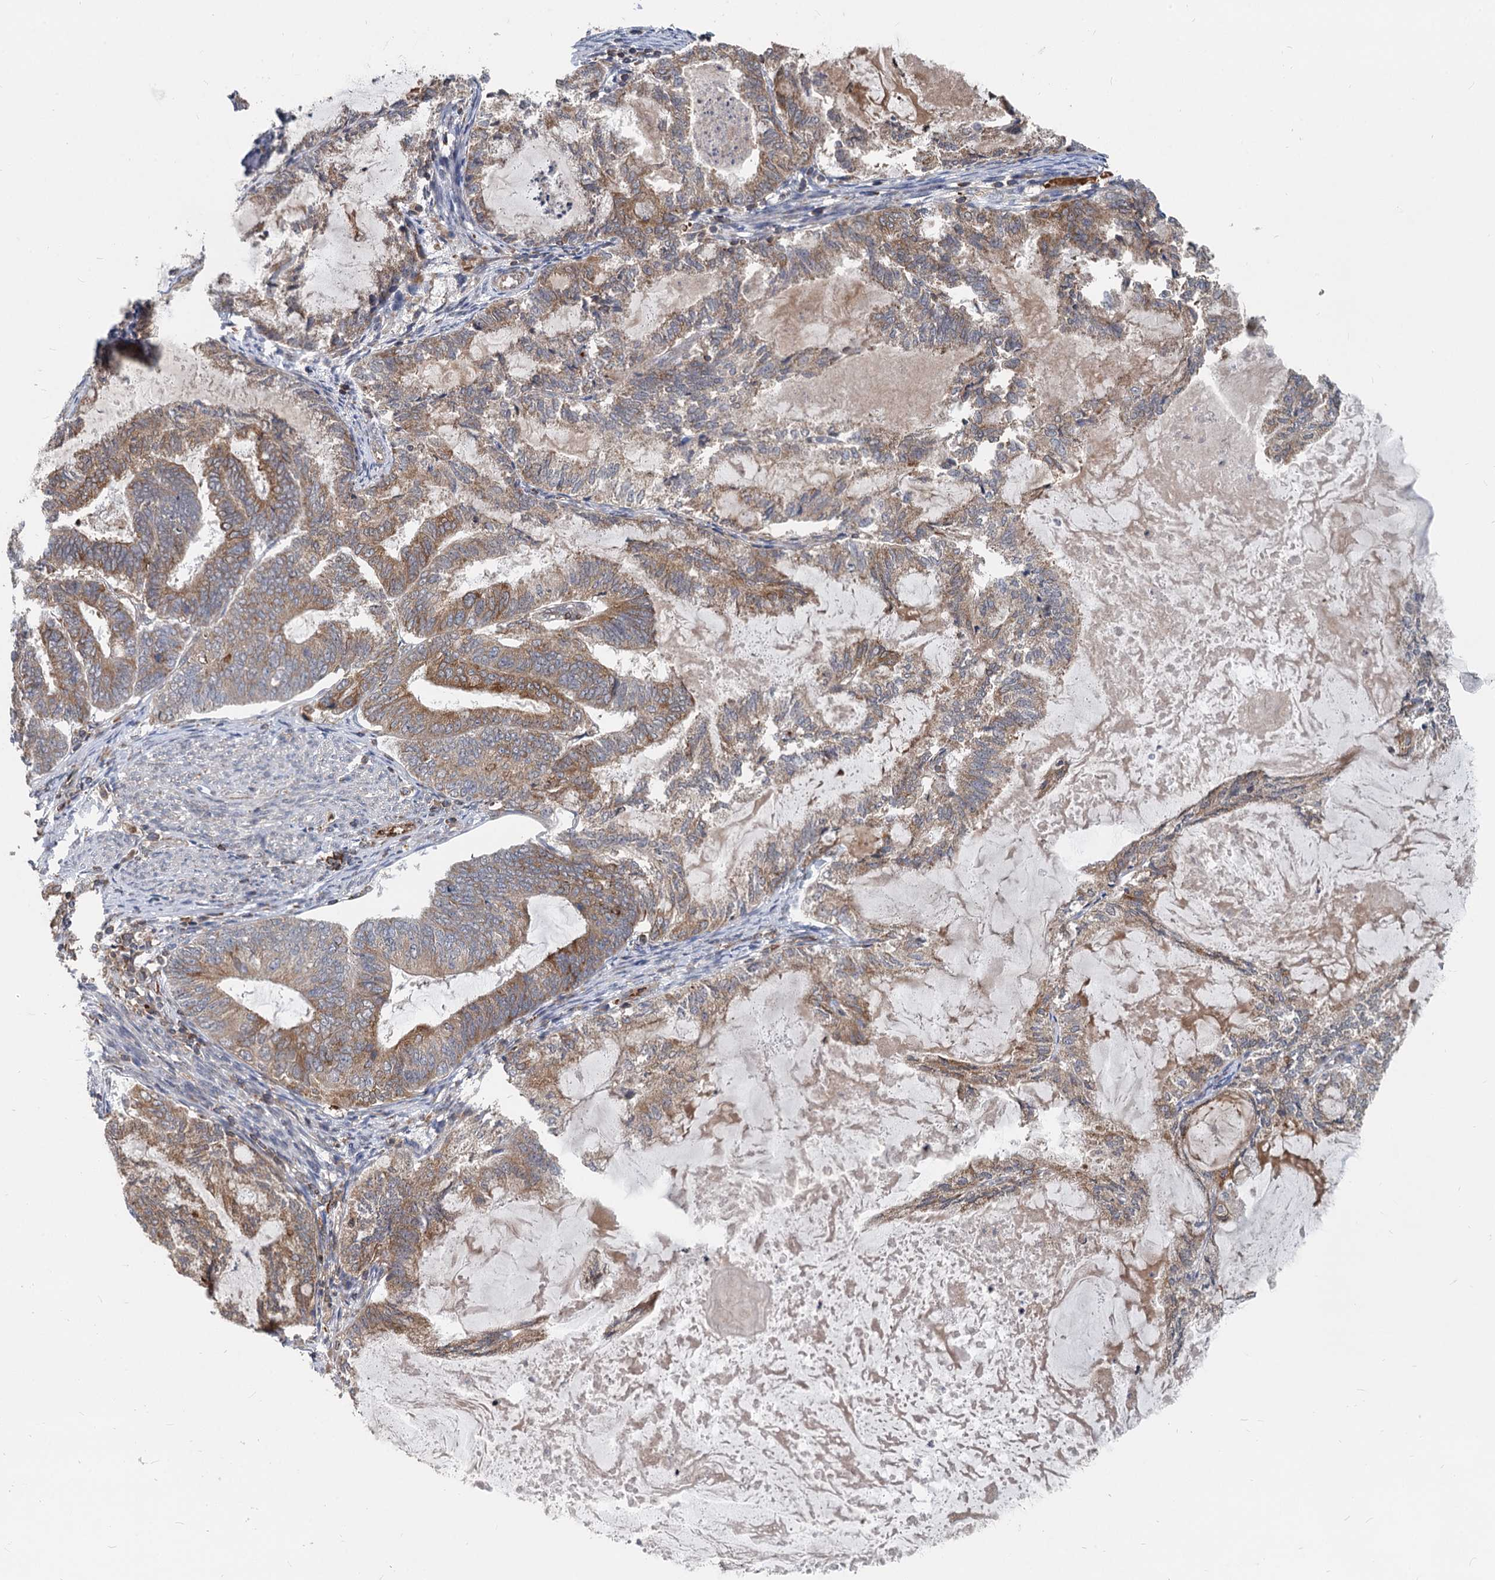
{"staining": {"intensity": "strong", "quantity": "25%-75%", "location": "cytoplasmic/membranous"}, "tissue": "endometrial cancer", "cell_type": "Tumor cells", "image_type": "cancer", "snomed": [{"axis": "morphology", "description": "Adenocarcinoma, NOS"}, {"axis": "topography", "description": "Endometrium"}], "caption": "A photomicrograph of human endometrial cancer stained for a protein demonstrates strong cytoplasmic/membranous brown staining in tumor cells. (IHC, brightfield microscopy, high magnification).", "gene": "STIM1", "patient": {"sex": "female", "age": 86}}